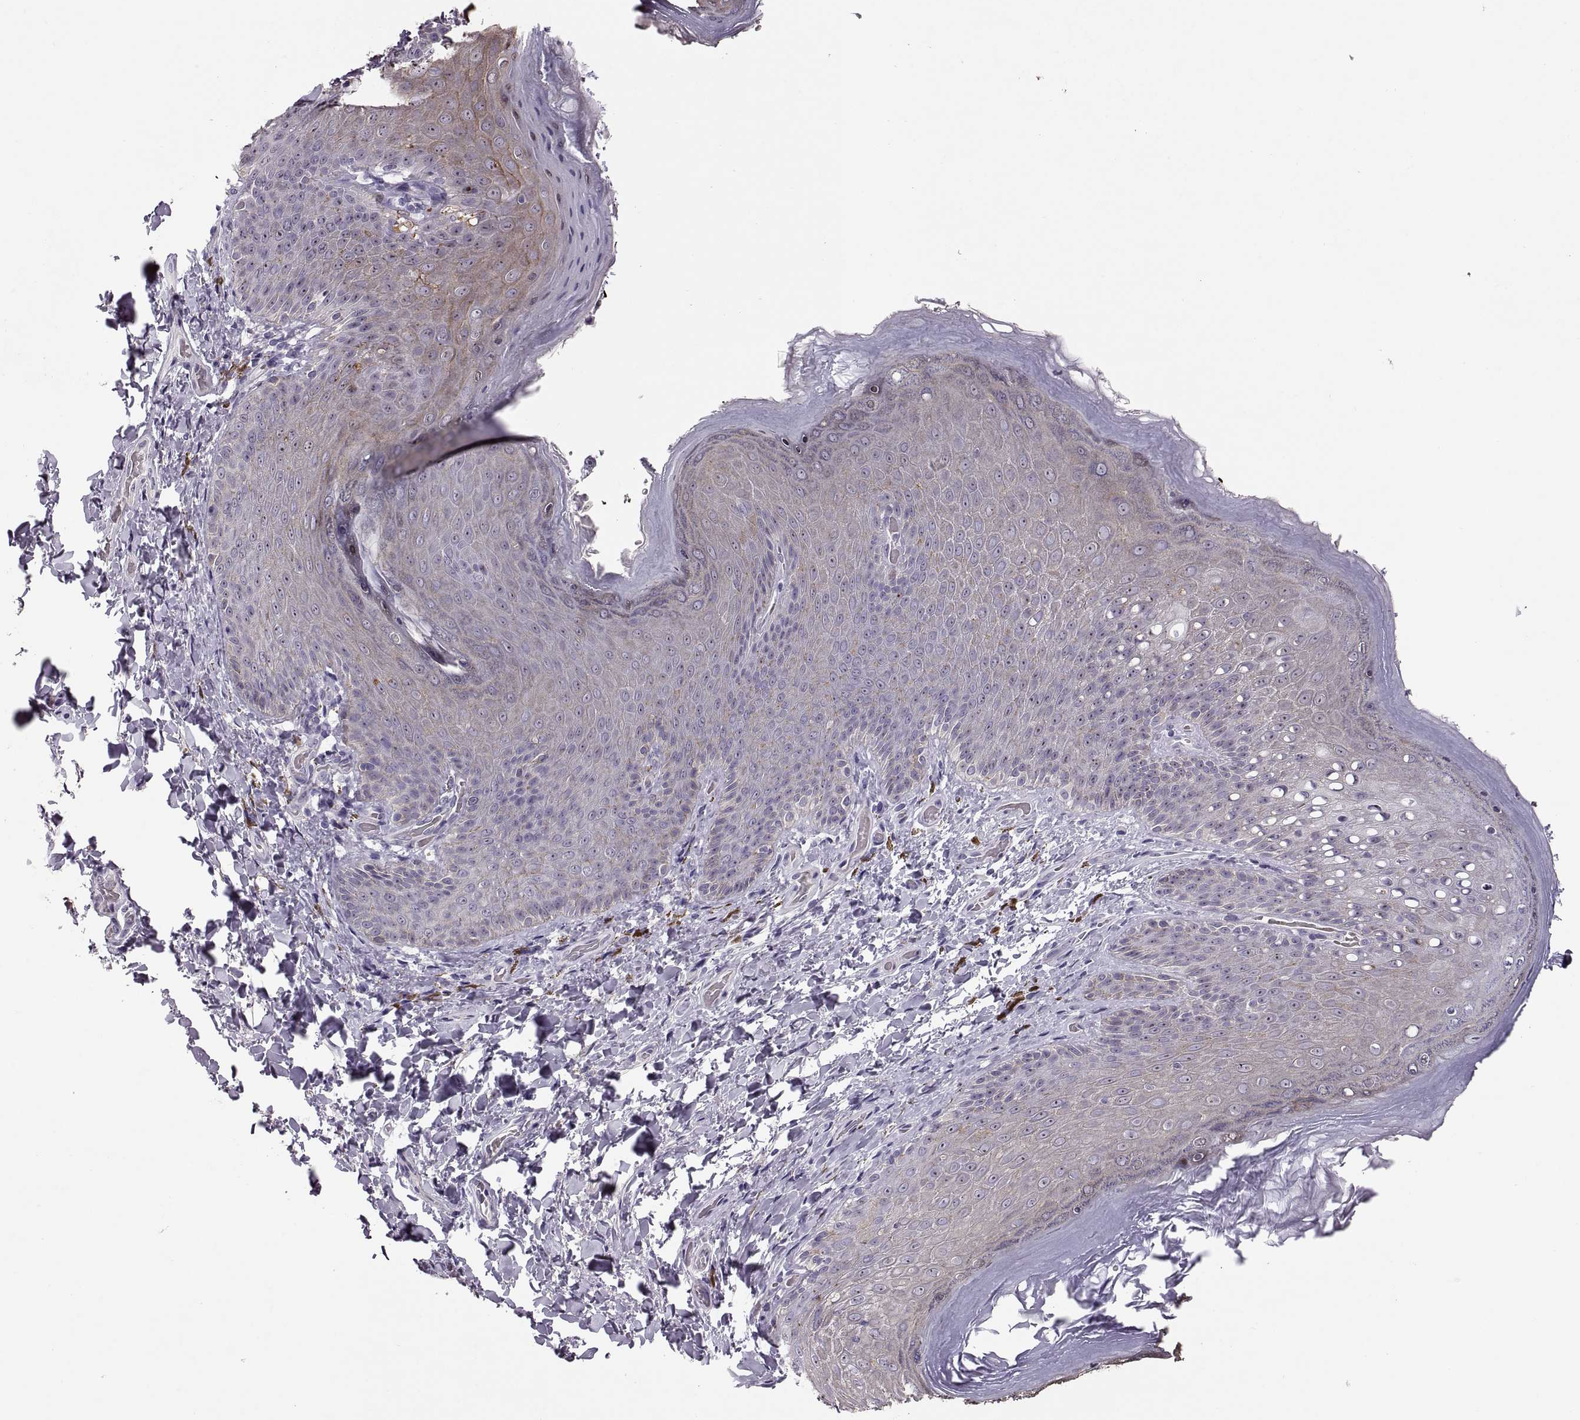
{"staining": {"intensity": "weak", "quantity": "25%-75%", "location": "cytoplasmic/membranous,nuclear"}, "tissue": "skin", "cell_type": "Epidermal cells", "image_type": "normal", "snomed": [{"axis": "morphology", "description": "Normal tissue, NOS"}, {"axis": "topography", "description": "Anal"}], "caption": "High-magnification brightfield microscopy of unremarkable skin stained with DAB (brown) and counterstained with hematoxylin (blue). epidermal cells exhibit weak cytoplasmic/membranous,nuclear staining is seen in approximately25%-75% of cells.", "gene": "VSX2", "patient": {"sex": "male", "age": 53}}